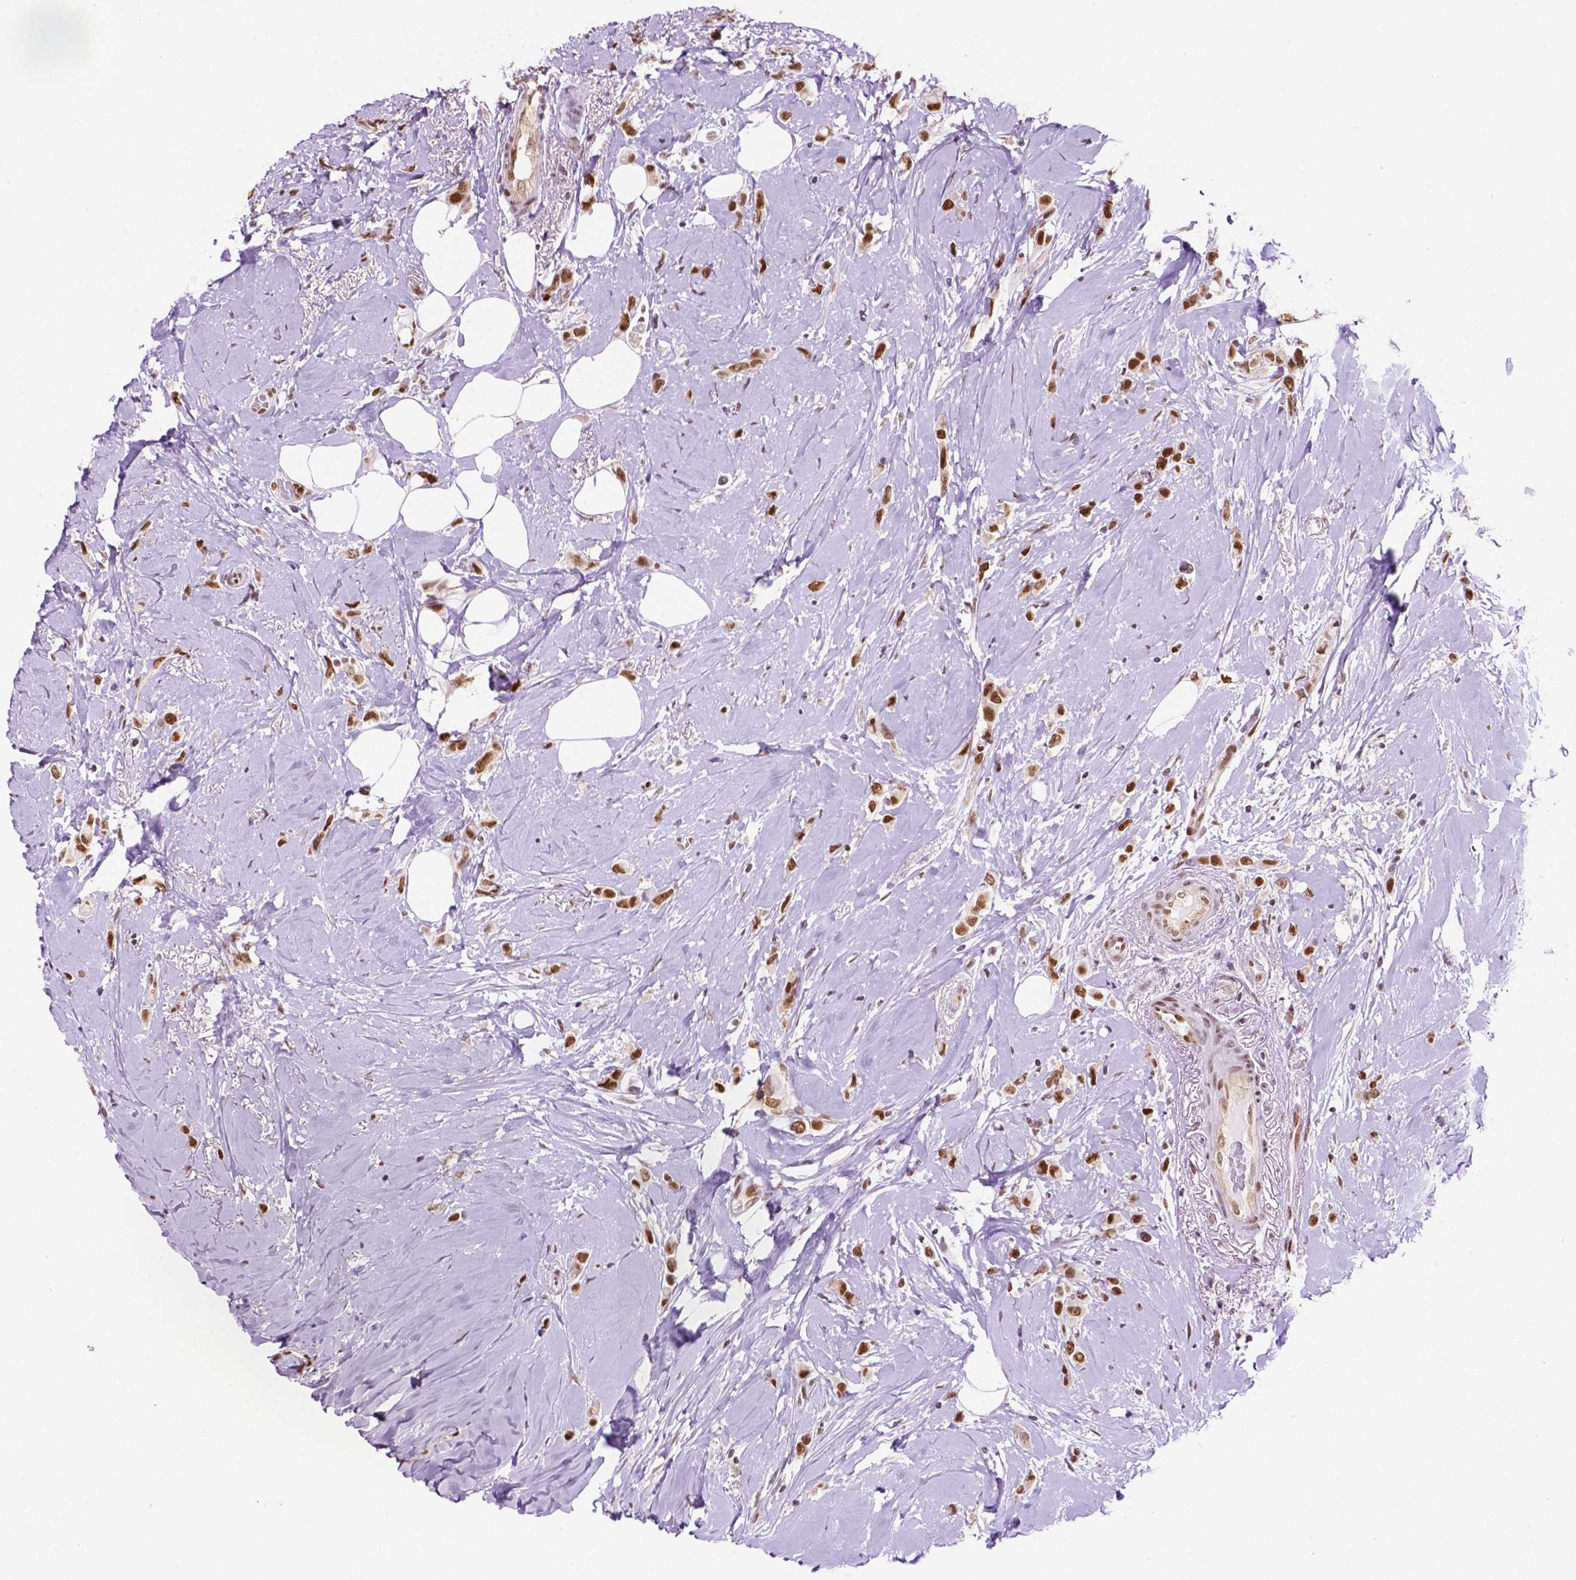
{"staining": {"intensity": "moderate", "quantity": ">75%", "location": "nuclear"}, "tissue": "breast cancer", "cell_type": "Tumor cells", "image_type": "cancer", "snomed": [{"axis": "morphology", "description": "Lobular carcinoma"}, {"axis": "topography", "description": "Breast"}], "caption": "Human breast lobular carcinoma stained for a protein (brown) exhibits moderate nuclear positive positivity in about >75% of tumor cells.", "gene": "ERF", "patient": {"sex": "female", "age": 66}}